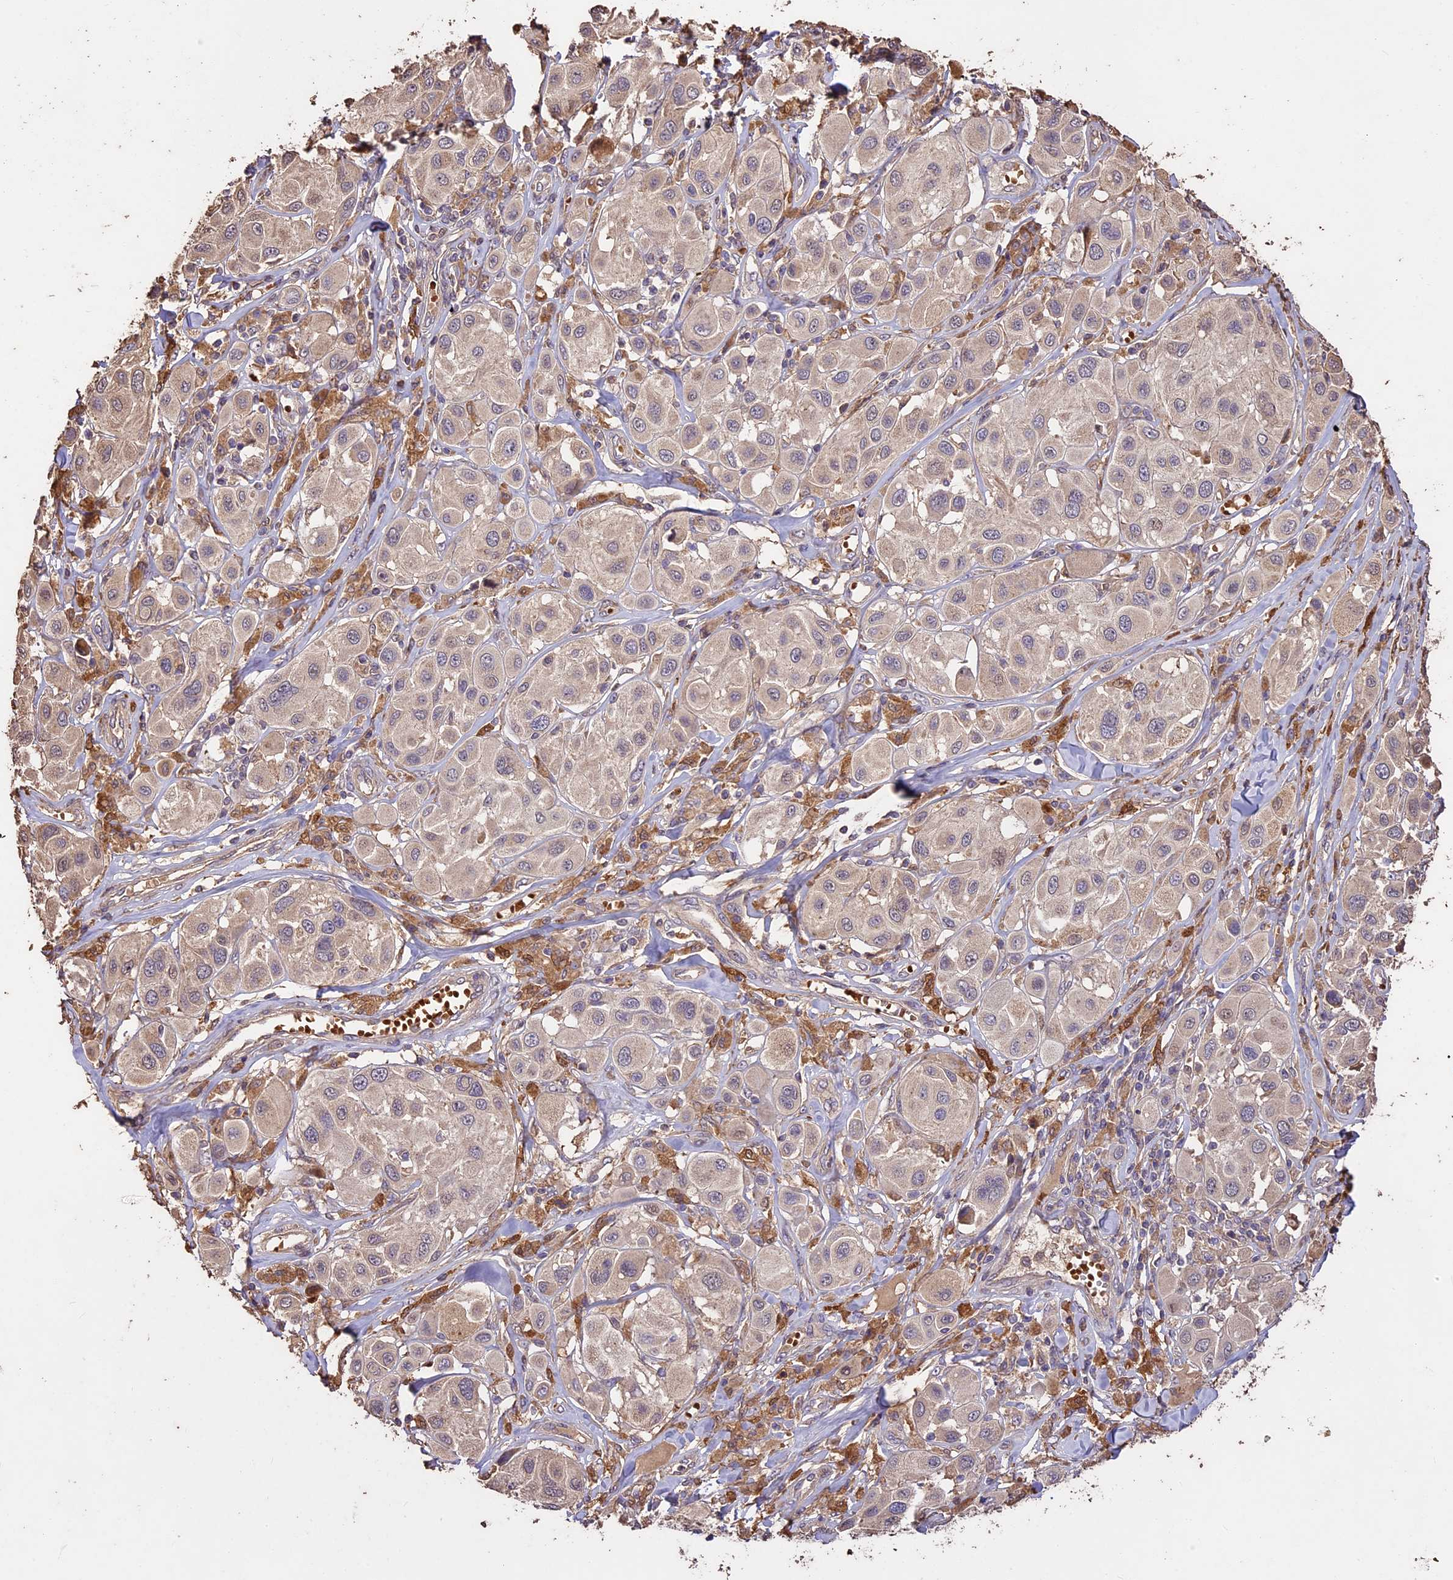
{"staining": {"intensity": "weak", "quantity": ">75%", "location": "cytoplasmic/membranous"}, "tissue": "melanoma", "cell_type": "Tumor cells", "image_type": "cancer", "snomed": [{"axis": "morphology", "description": "Malignant melanoma, Metastatic site"}, {"axis": "topography", "description": "Skin"}], "caption": "Immunohistochemical staining of malignant melanoma (metastatic site) shows weak cytoplasmic/membranous protein positivity in about >75% of tumor cells. (Brightfield microscopy of DAB IHC at high magnification).", "gene": "CRLF1", "patient": {"sex": "male", "age": 41}}